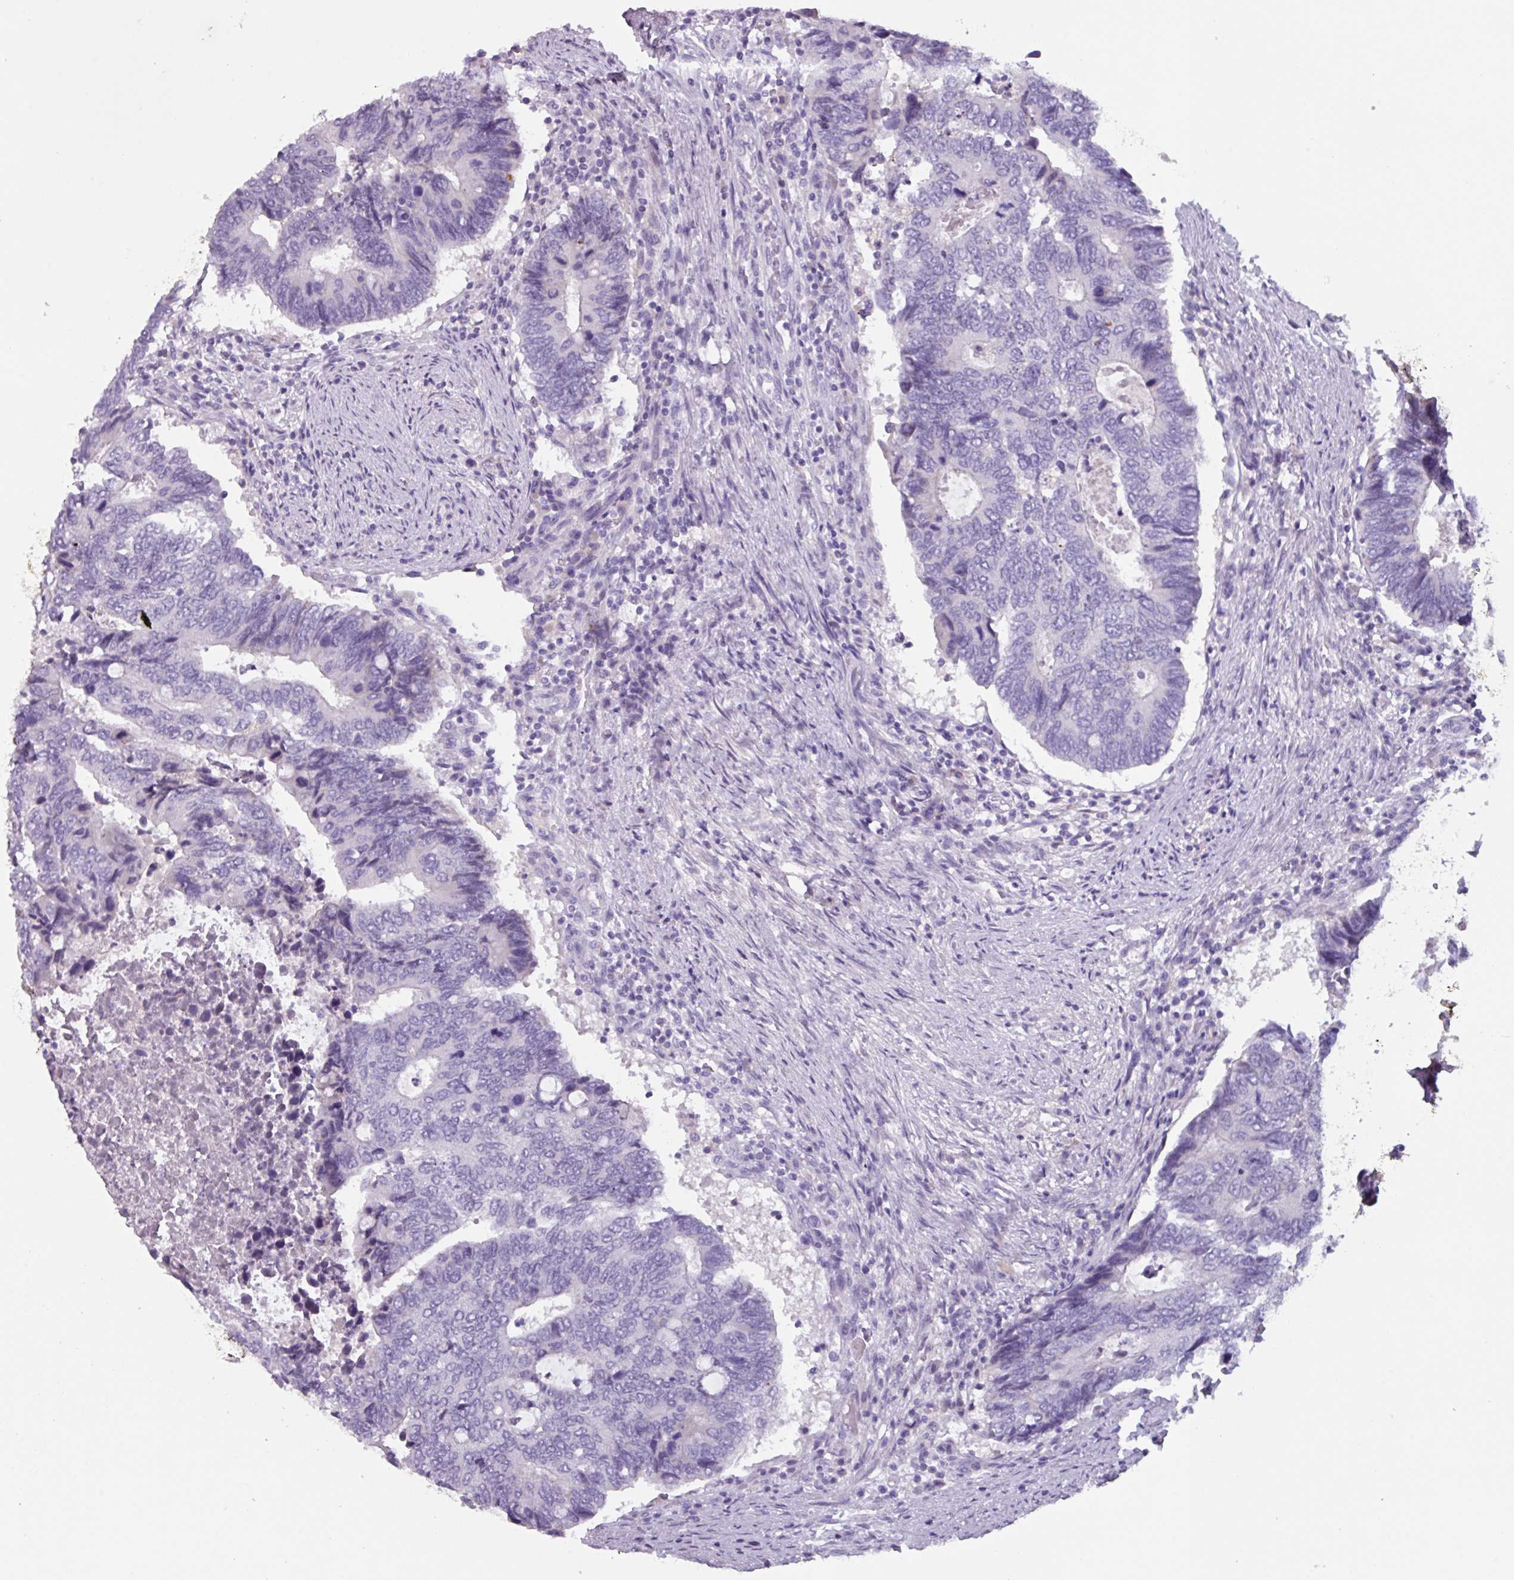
{"staining": {"intensity": "negative", "quantity": "none", "location": "none"}, "tissue": "colorectal cancer", "cell_type": "Tumor cells", "image_type": "cancer", "snomed": [{"axis": "morphology", "description": "Adenocarcinoma, NOS"}, {"axis": "topography", "description": "Colon"}], "caption": "Immunohistochemical staining of human colorectal cancer demonstrates no significant expression in tumor cells.", "gene": "OR2T10", "patient": {"sex": "male", "age": 87}}